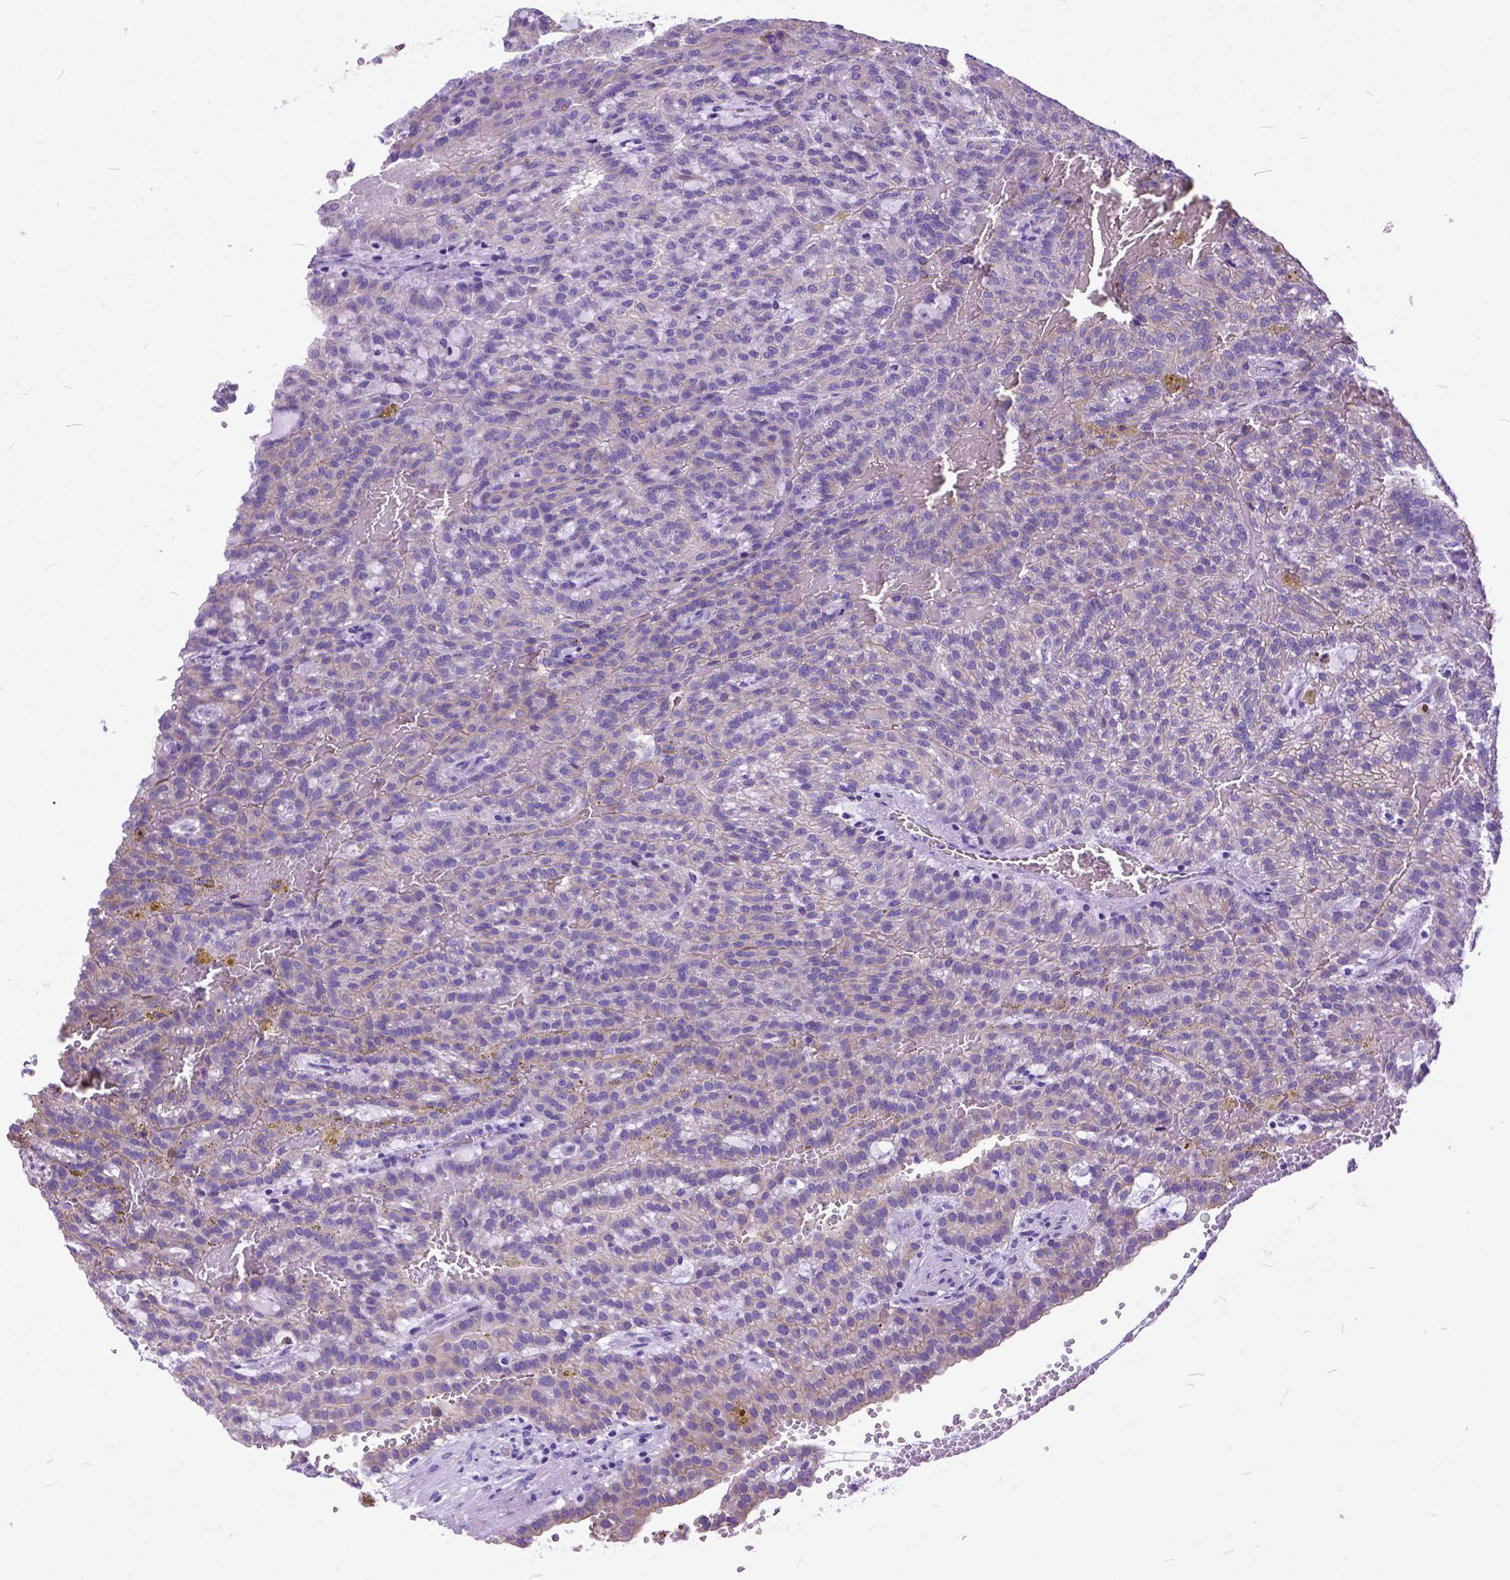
{"staining": {"intensity": "negative", "quantity": "none", "location": "none"}, "tissue": "renal cancer", "cell_type": "Tumor cells", "image_type": "cancer", "snomed": [{"axis": "morphology", "description": "Adenocarcinoma, NOS"}, {"axis": "topography", "description": "Kidney"}], "caption": "A high-resolution micrograph shows immunohistochemistry staining of renal cancer, which exhibits no significant staining in tumor cells.", "gene": "PPL", "patient": {"sex": "male", "age": 63}}